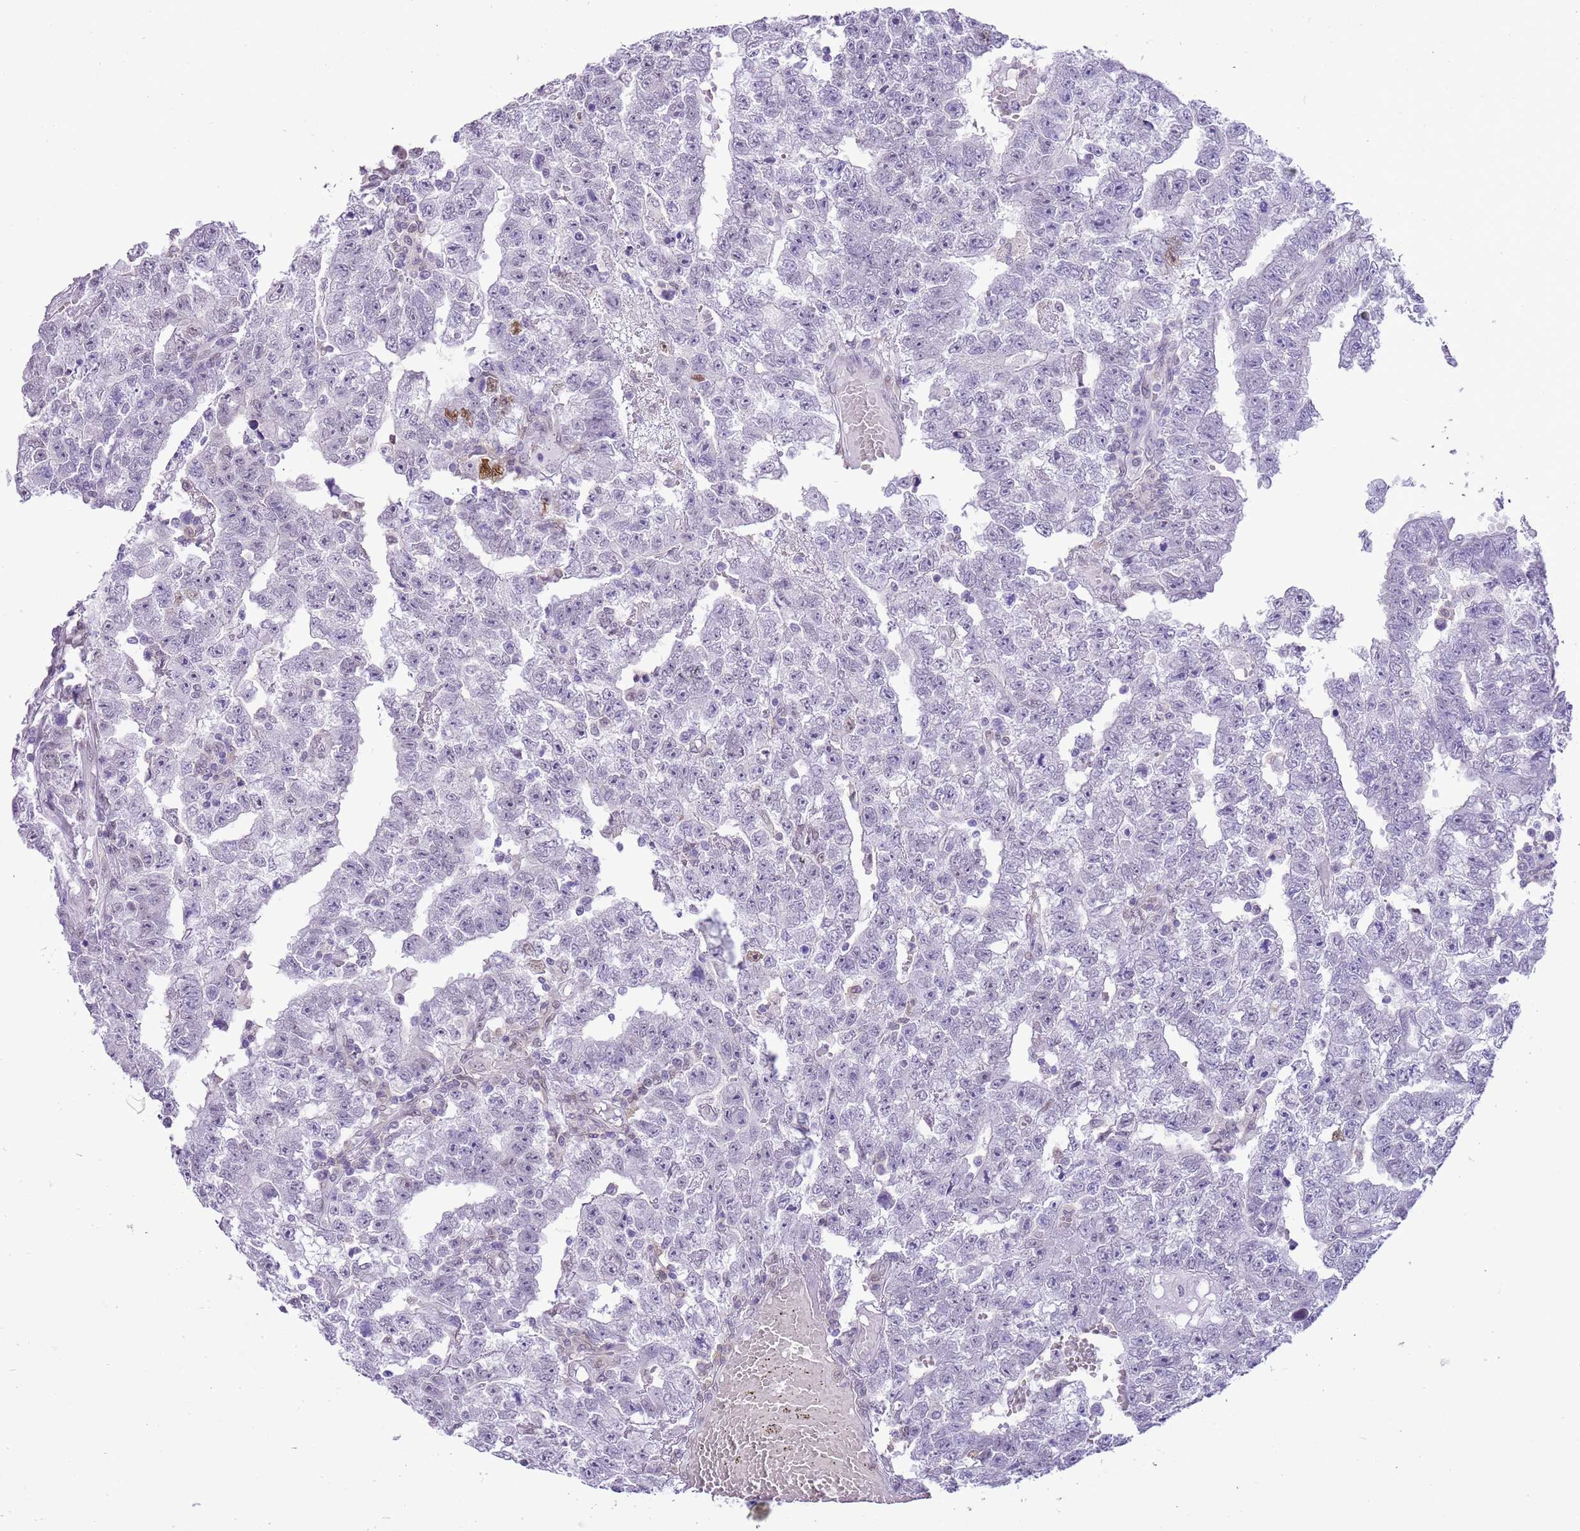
{"staining": {"intensity": "strong", "quantity": "<25%", "location": "nuclear"}, "tissue": "testis cancer", "cell_type": "Tumor cells", "image_type": "cancer", "snomed": [{"axis": "morphology", "description": "Carcinoma, Embryonal, NOS"}, {"axis": "topography", "description": "Testis"}], "caption": "Protein expression analysis of testis cancer (embryonal carcinoma) displays strong nuclear staining in about <25% of tumor cells.", "gene": "PPP1R17", "patient": {"sex": "male", "age": 25}}